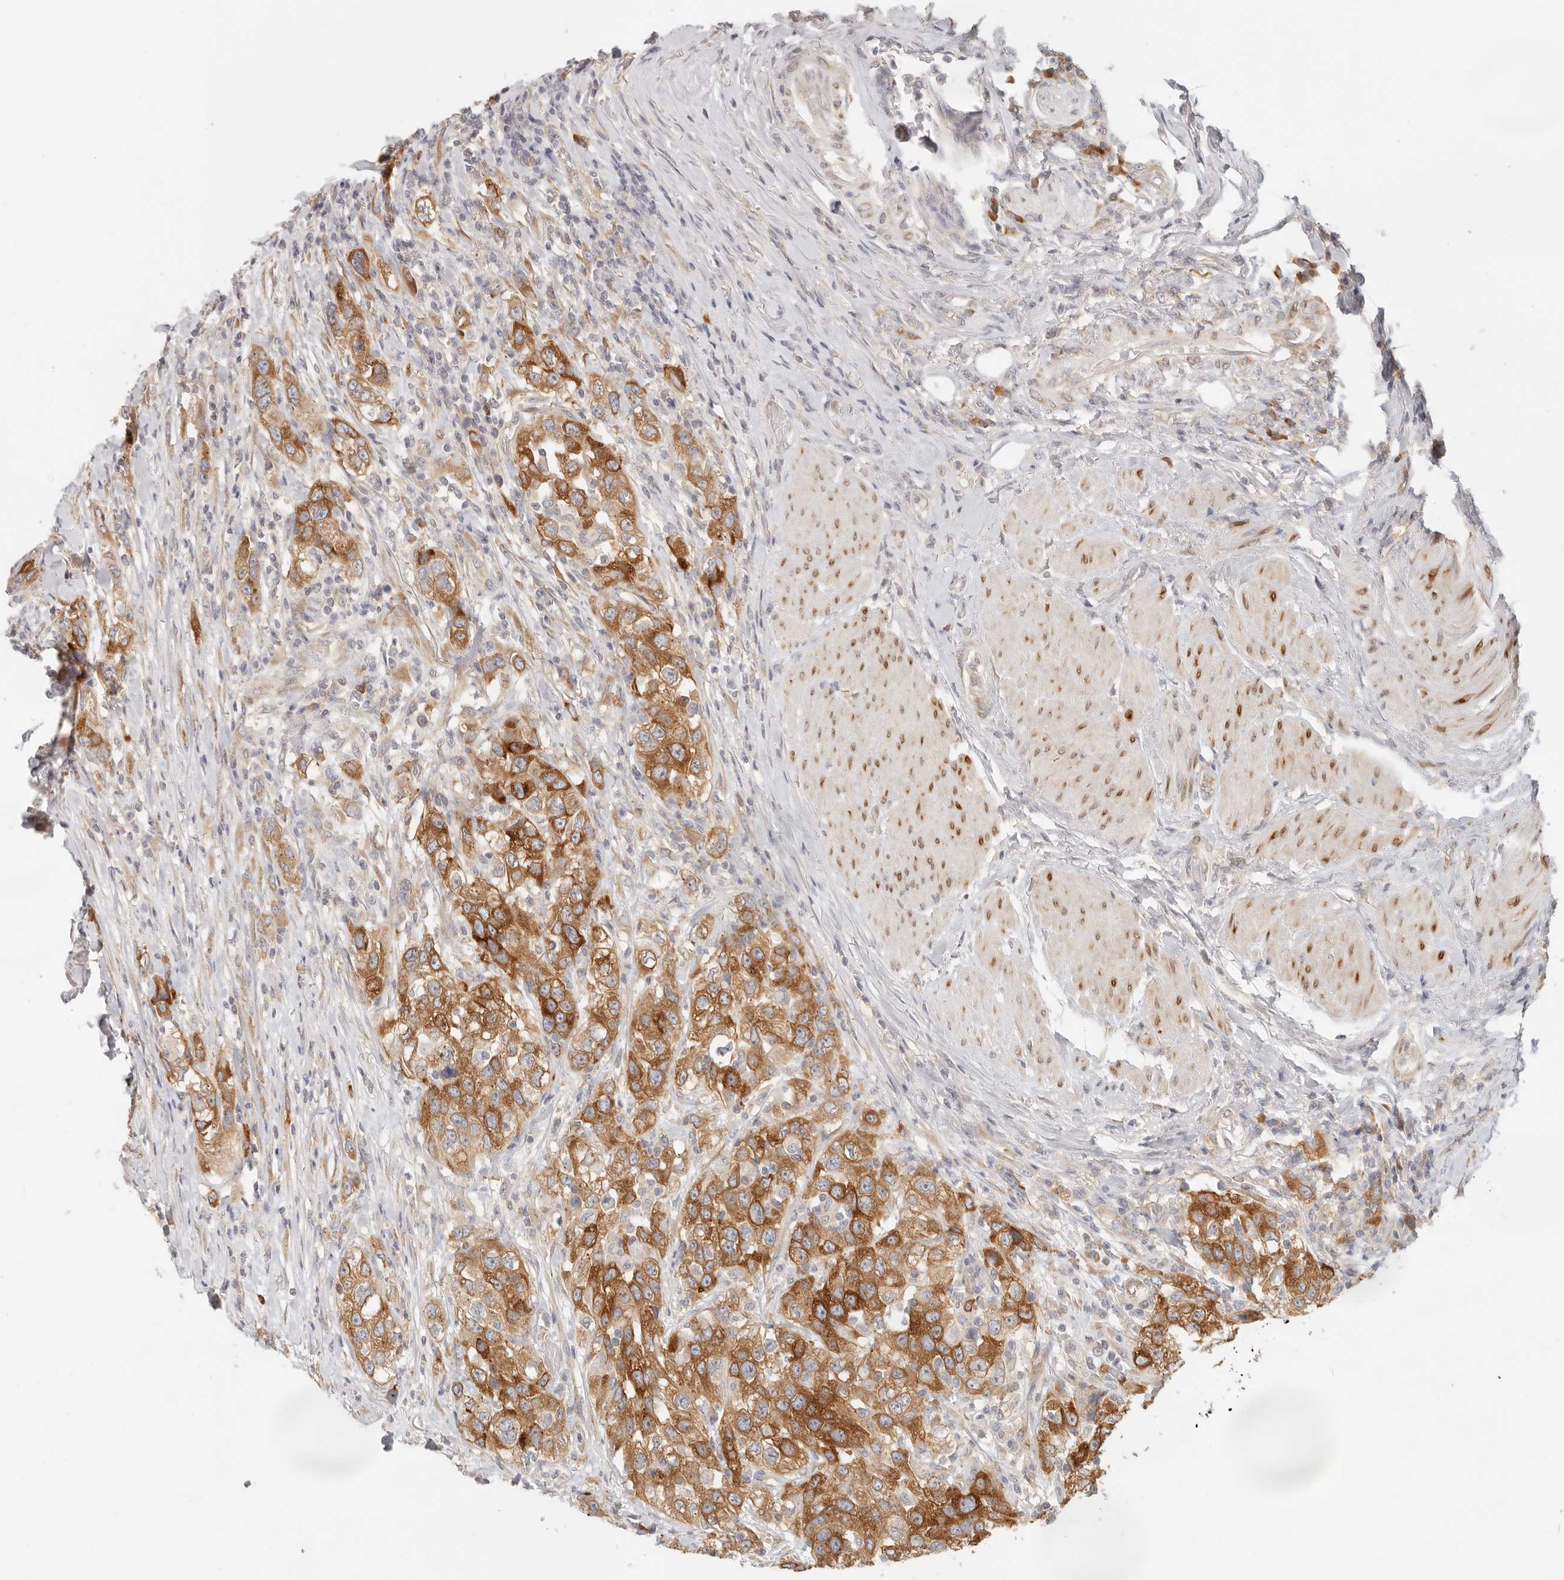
{"staining": {"intensity": "moderate", "quantity": ">75%", "location": "cytoplasmic/membranous"}, "tissue": "urothelial cancer", "cell_type": "Tumor cells", "image_type": "cancer", "snomed": [{"axis": "morphology", "description": "Urothelial carcinoma, High grade"}, {"axis": "topography", "description": "Urinary bladder"}], "caption": "Approximately >75% of tumor cells in high-grade urothelial carcinoma show moderate cytoplasmic/membranous protein expression as visualized by brown immunohistochemical staining.", "gene": "PABPC4", "patient": {"sex": "female", "age": 80}}